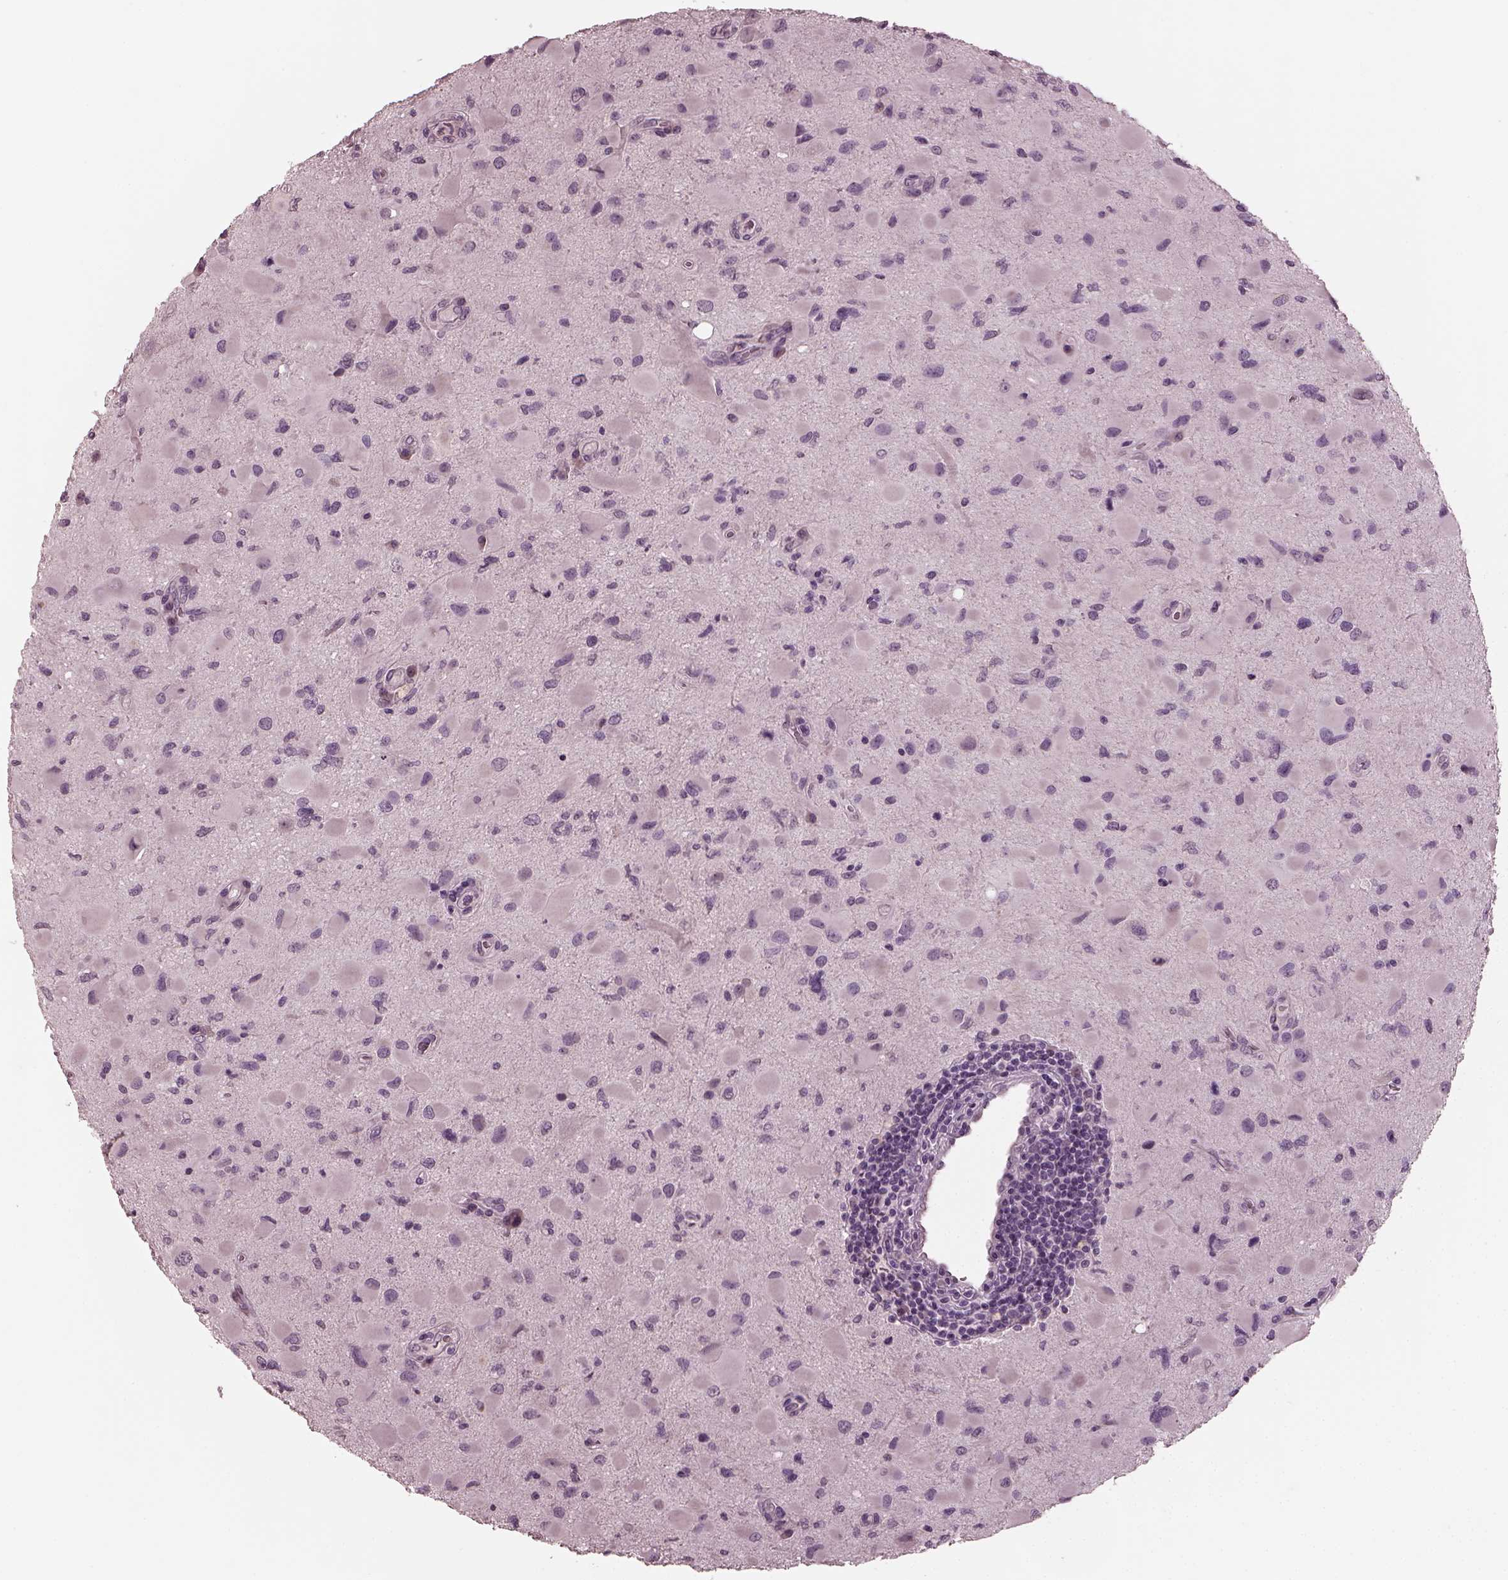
{"staining": {"intensity": "negative", "quantity": "none", "location": "none"}, "tissue": "glioma", "cell_type": "Tumor cells", "image_type": "cancer", "snomed": [{"axis": "morphology", "description": "Glioma, malignant, Low grade"}, {"axis": "topography", "description": "Brain"}], "caption": "IHC image of malignant low-grade glioma stained for a protein (brown), which exhibits no expression in tumor cells. Nuclei are stained in blue.", "gene": "RCVRN", "patient": {"sex": "female", "age": 32}}